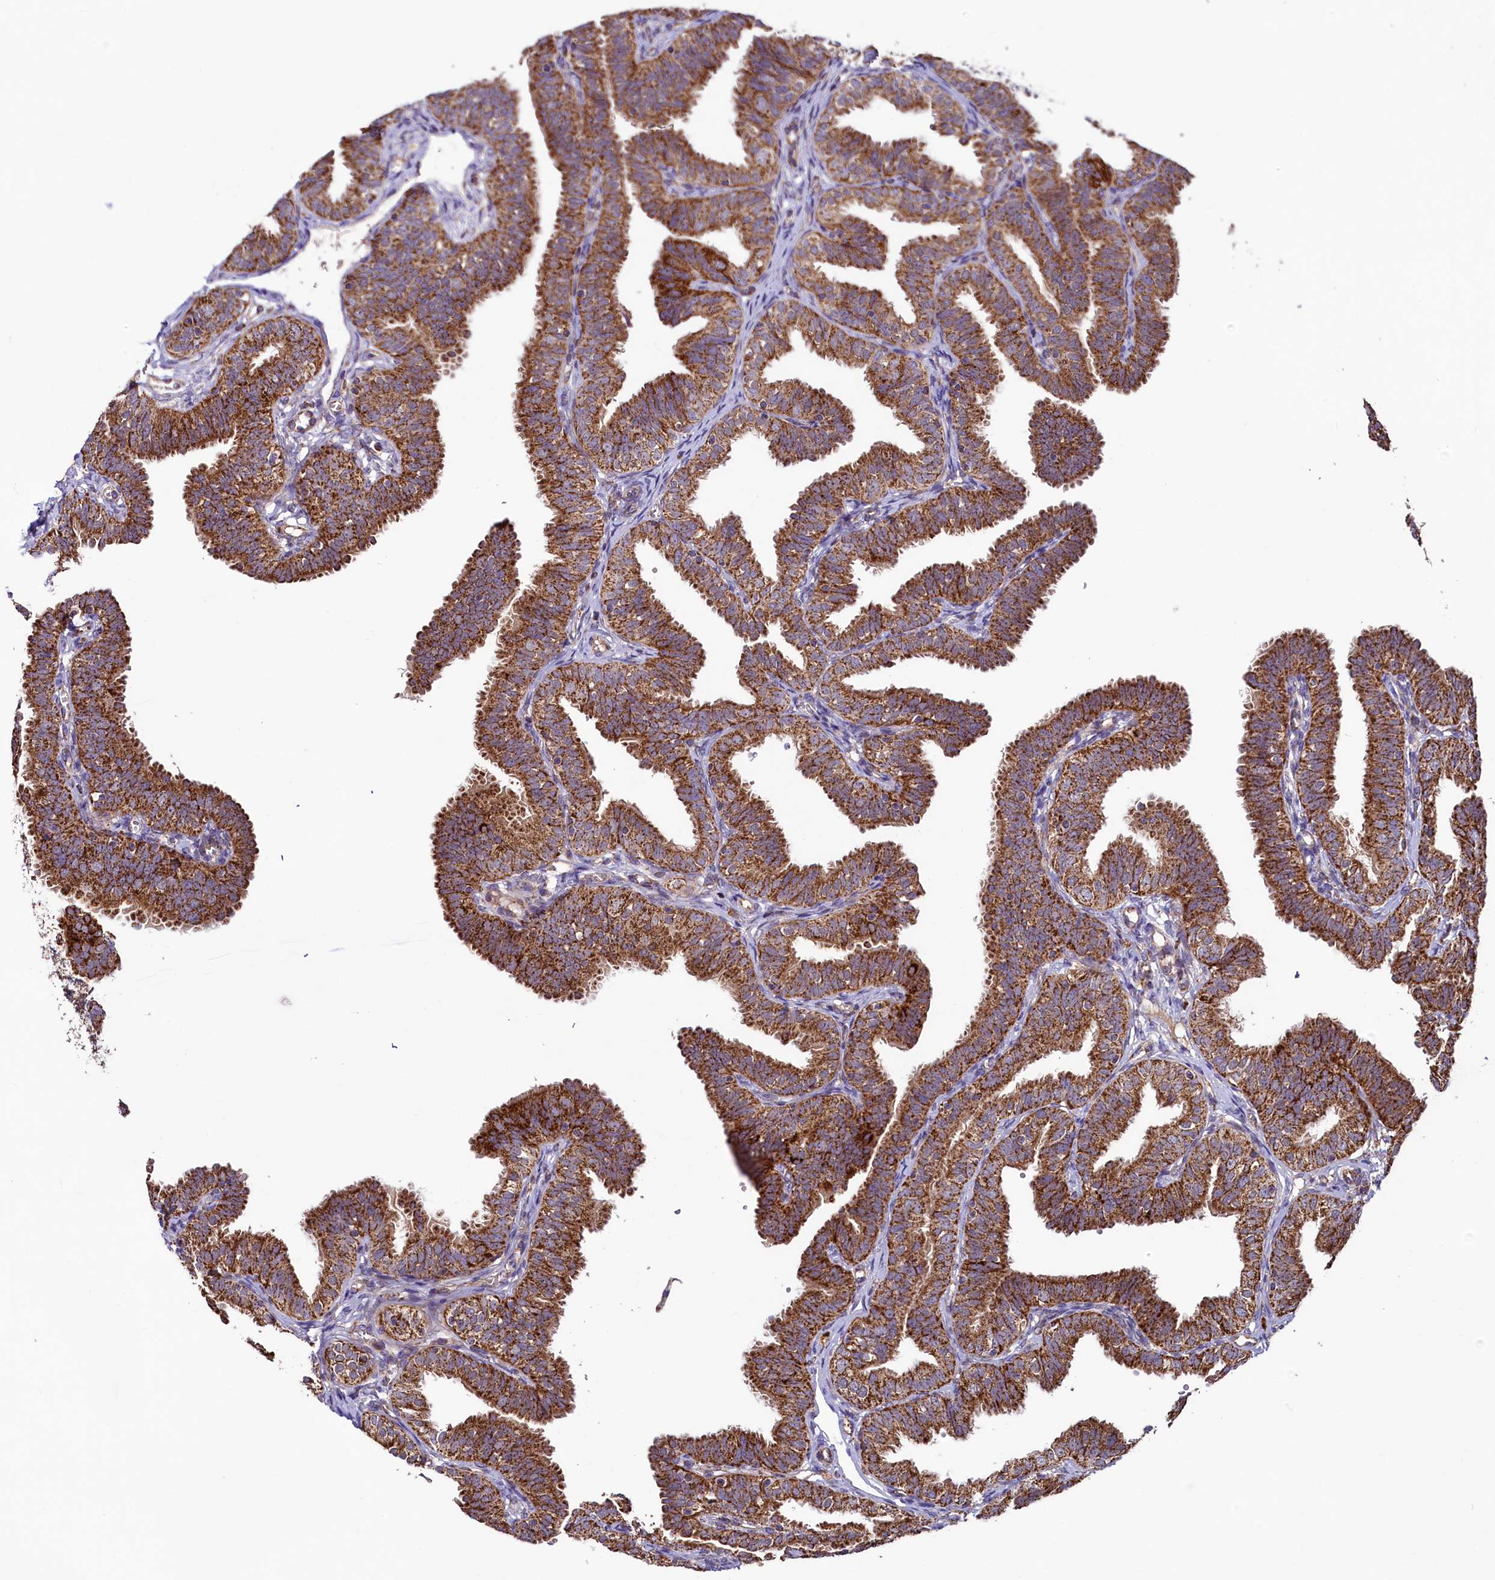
{"staining": {"intensity": "strong", "quantity": ">75%", "location": "cytoplasmic/membranous"}, "tissue": "fallopian tube", "cell_type": "Glandular cells", "image_type": "normal", "snomed": [{"axis": "morphology", "description": "Normal tissue, NOS"}, {"axis": "topography", "description": "Fallopian tube"}], "caption": "Immunohistochemical staining of unremarkable human fallopian tube displays high levels of strong cytoplasmic/membranous expression in approximately >75% of glandular cells.", "gene": "STARD5", "patient": {"sex": "female", "age": 35}}